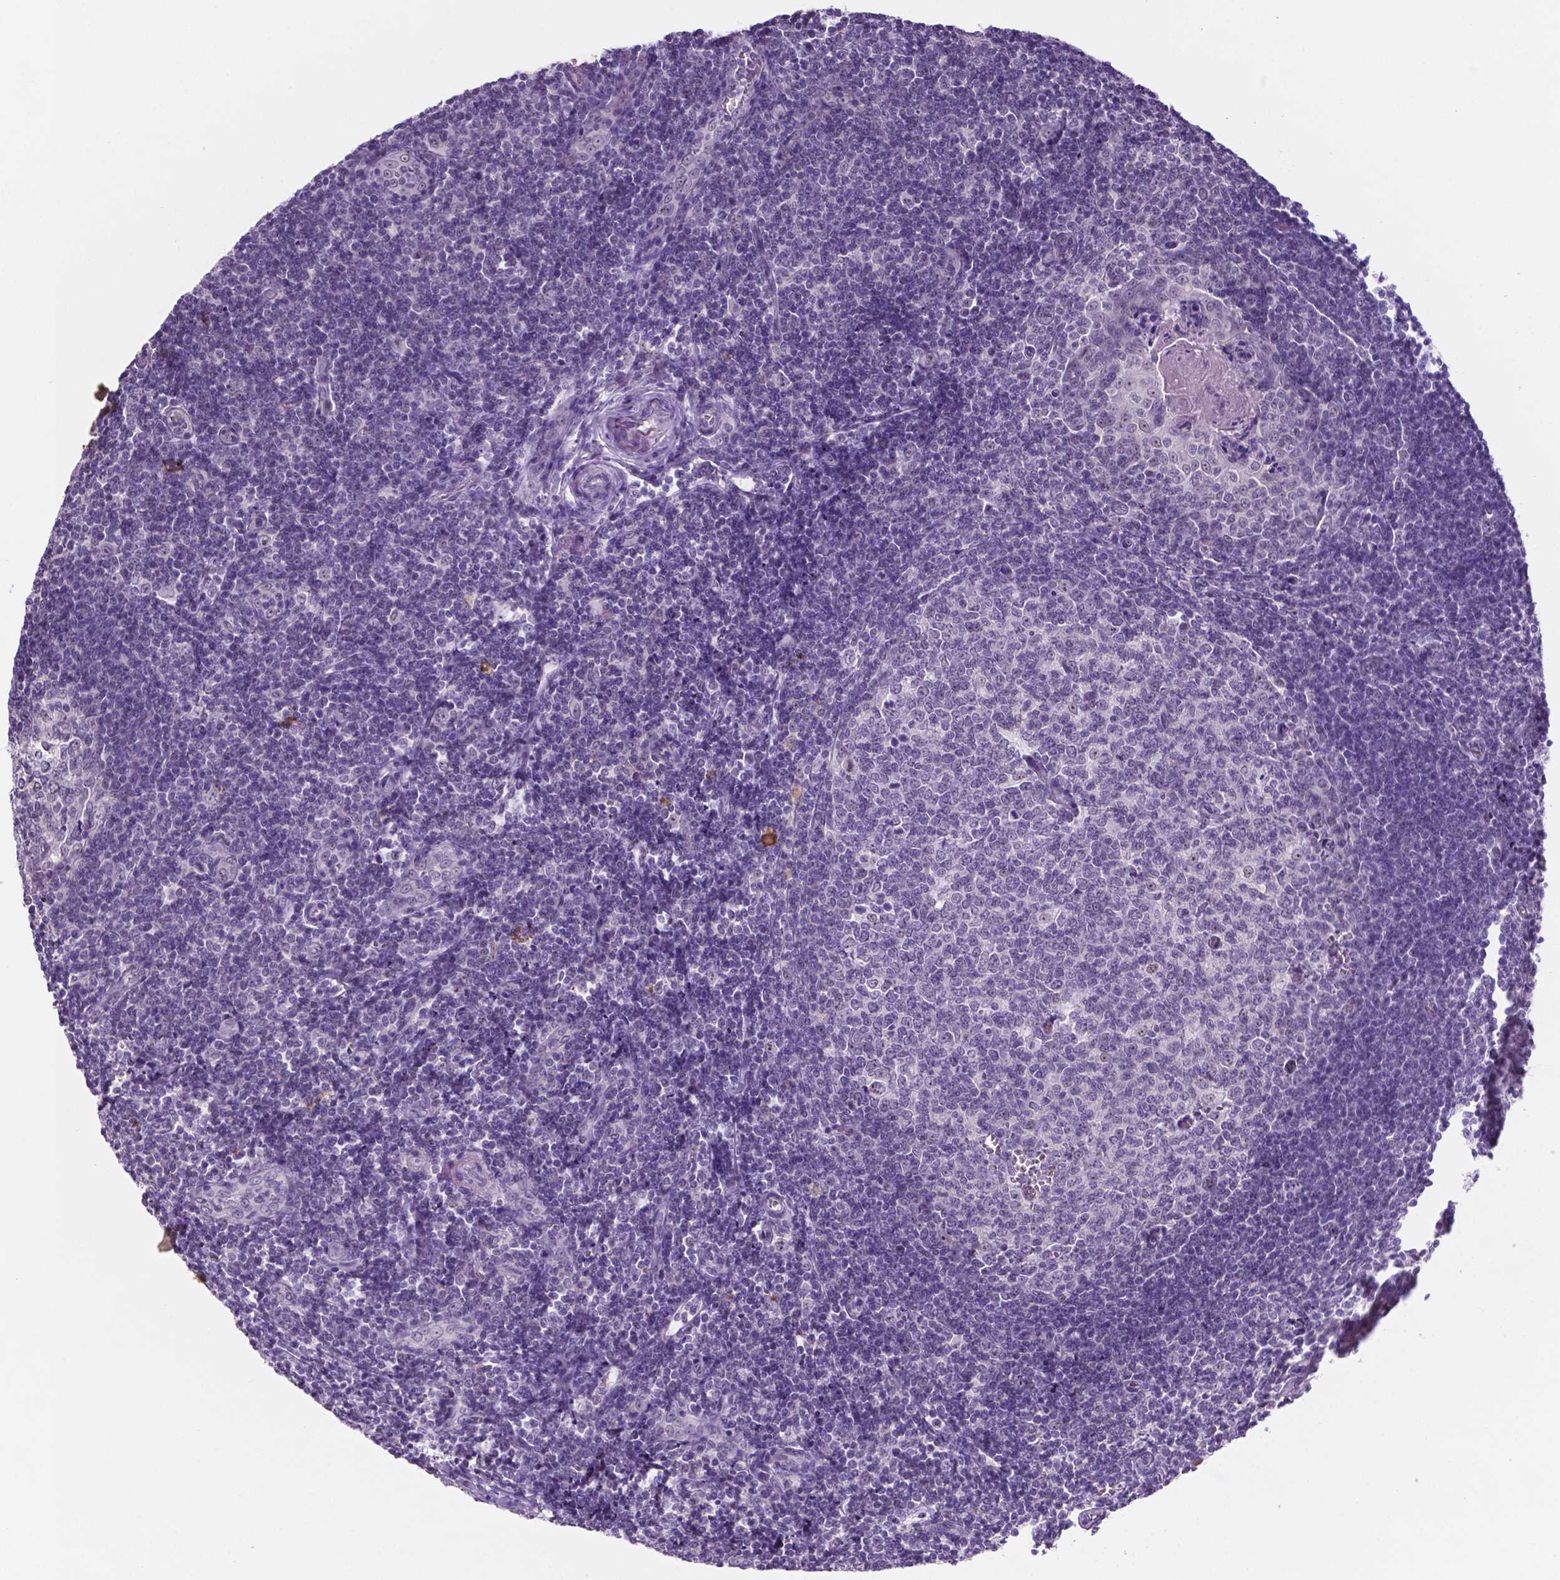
{"staining": {"intensity": "moderate", "quantity": "<25%", "location": "nuclear"}, "tissue": "tonsil", "cell_type": "Germinal center cells", "image_type": "normal", "snomed": [{"axis": "morphology", "description": "Normal tissue, NOS"}, {"axis": "morphology", "description": "Inflammation, NOS"}, {"axis": "topography", "description": "Tonsil"}], "caption": "Brown immunohistochemical staining in benign human tonsil demonstrates moderate nuclear staining in about <25% of germinal center cells.", "gene": "C18orf21", "patient": {"sex": "female", "age": 31}}